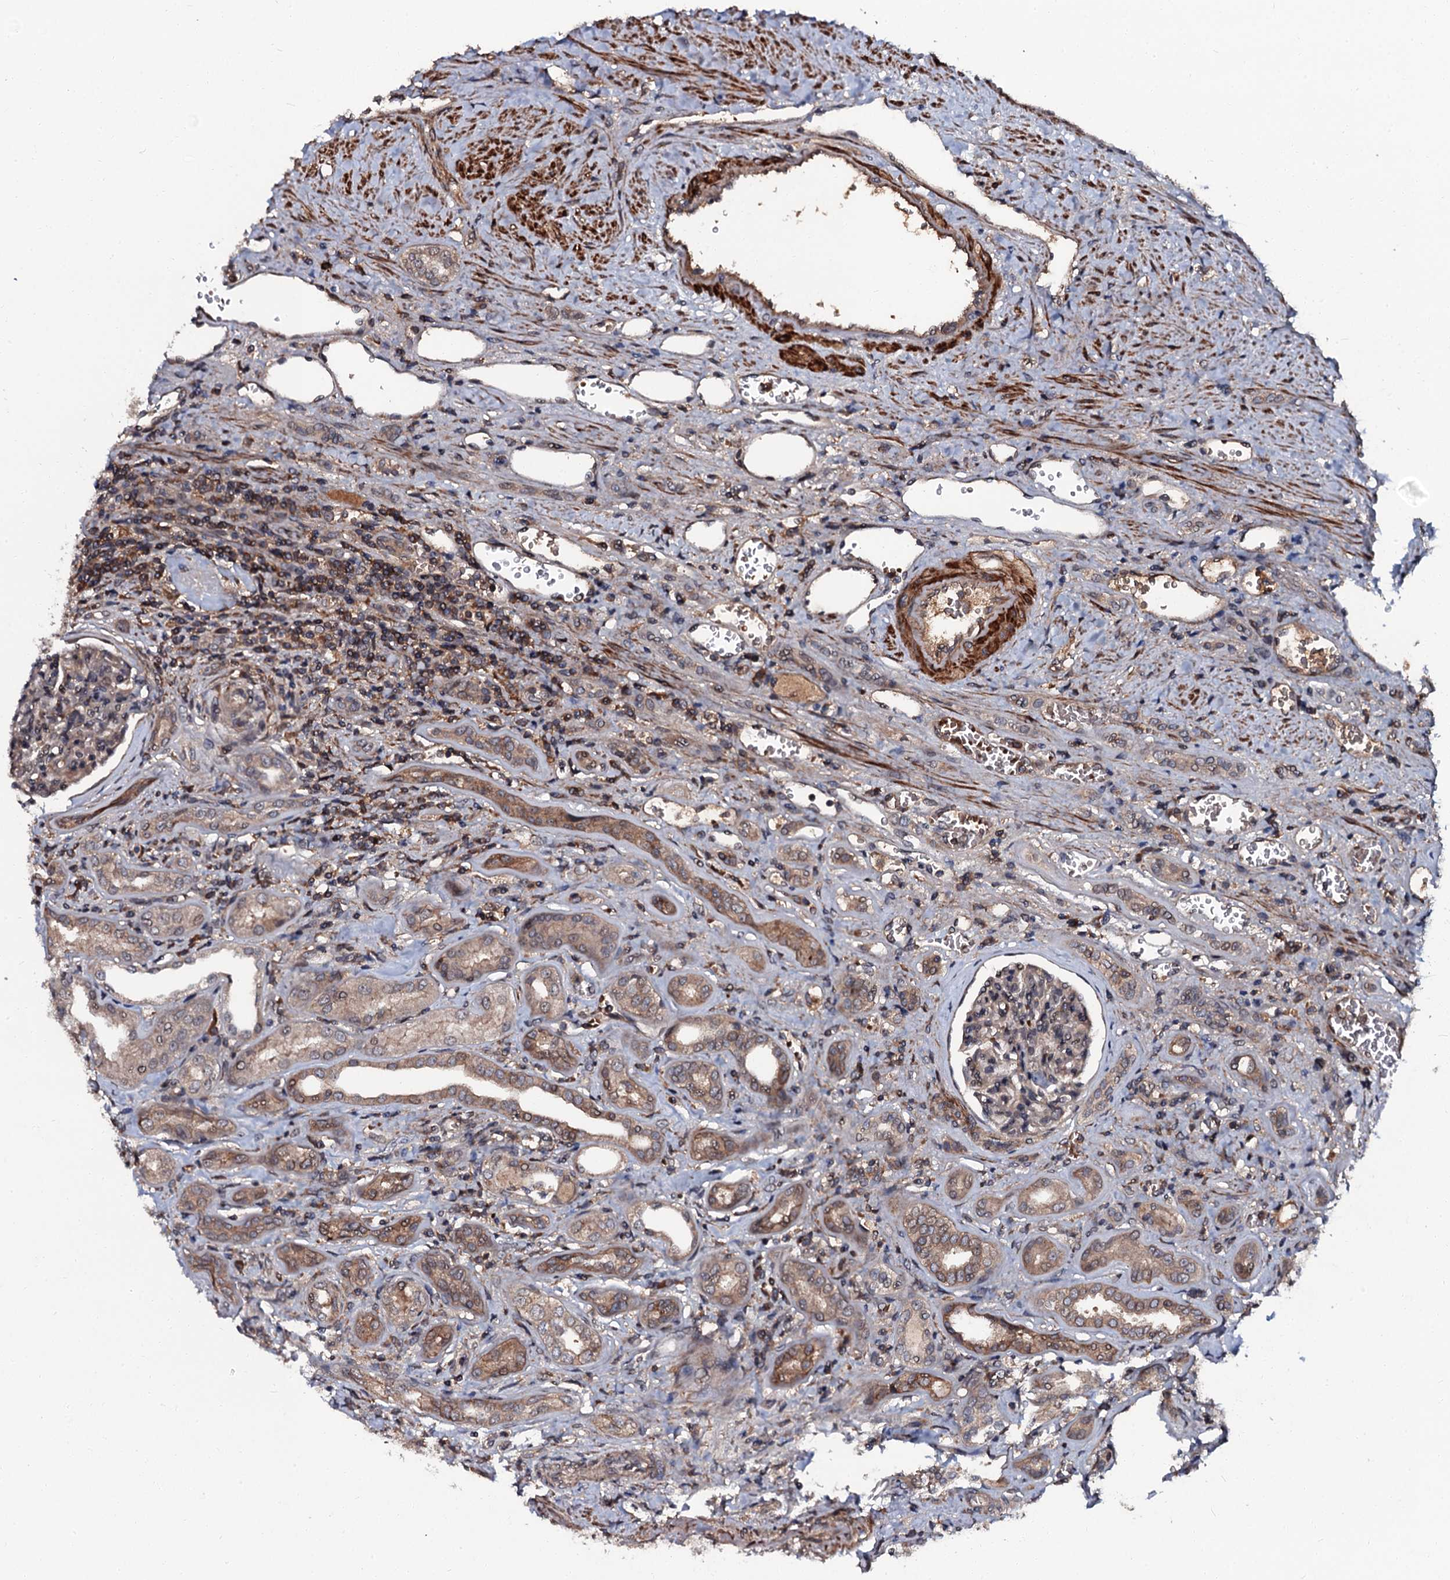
{"staining": {"intensity": "weak", "quantity": "25%-75%", "location": "cytoplasmic/membranous"}, "tissue": "kidney", "cell_type": "Cells in glomeruli", "image_type": "normal", "snomed": [{"axis": "morphology", "description": "Normal tissue, NOS"}, {"axis": "morphology", "description": "Adenocarcinoma, NOS"}, {"axis": "topography", "description": "Kidney"}], "caption": "Immunohistochemical staining of benign human kidney demonstrates 25%-75% levels of weak cytoplasmic/membranous protein positivity in about 25%-75% of cells in glomeruli. The staining is performed using DAB brown chromogen to label protein expression. The nuclei are counter-stained blue using hematoxylin.", "gene": "N4BP1", "patient": {"sex": "female", "age": 68}}